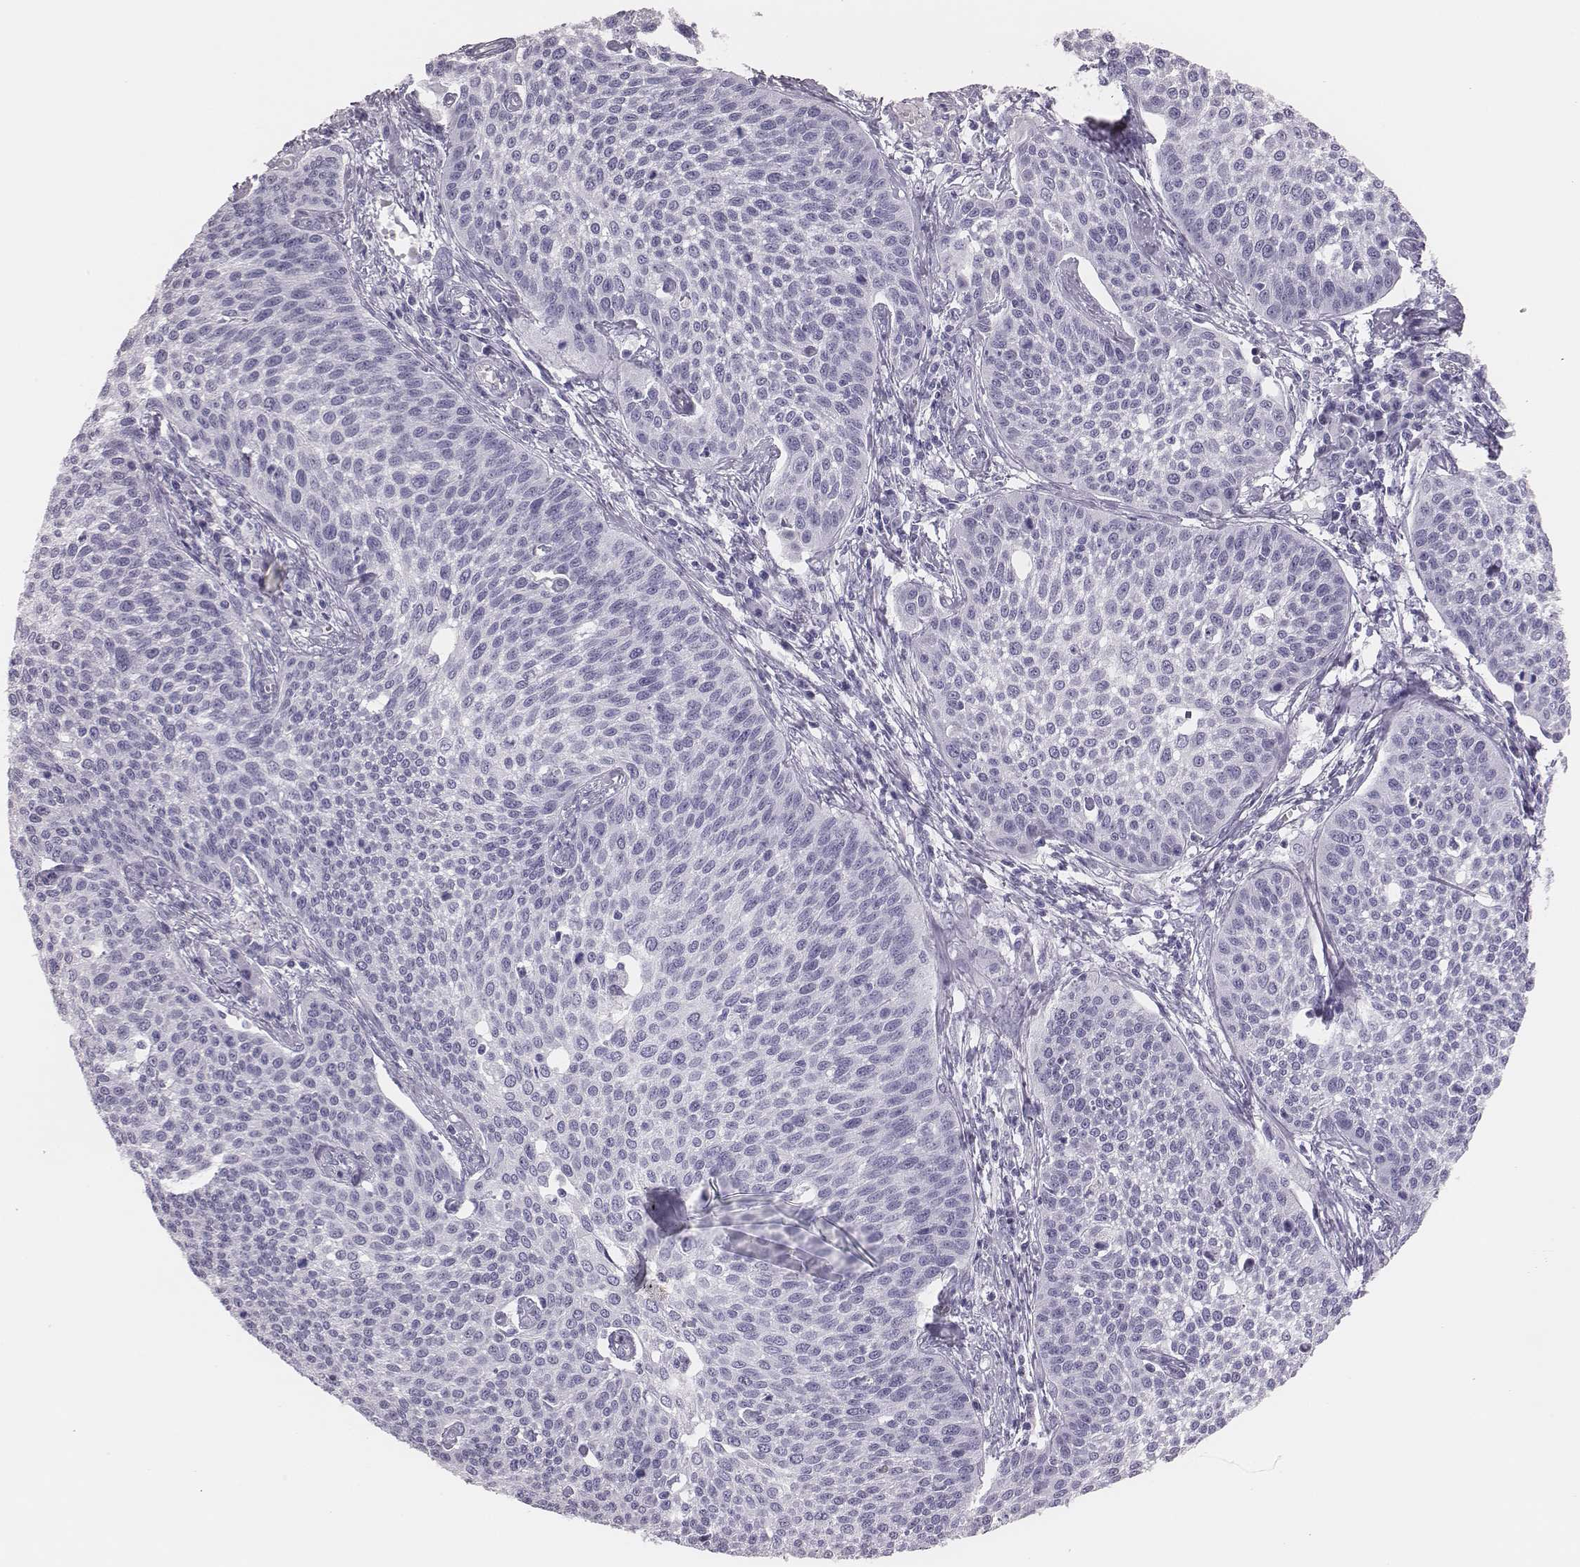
{"staining": {"intensity": "negative", "quantity": "none", "location": "none"}, "tissue": "cervical cancer", "cell_type": "Tumor cells", "image_type": "cancer", "snomed": [{"axis": "morphology", "description": "Squamous cell carcinoma, NOS"}, {"axis": "topography", "description": "Cervix"}], "caption": "IHC of human cervical cancer displays no positivity in tumor cells.", "gene": "H1-6", "patient": {"sex": "female", "age": 34}}